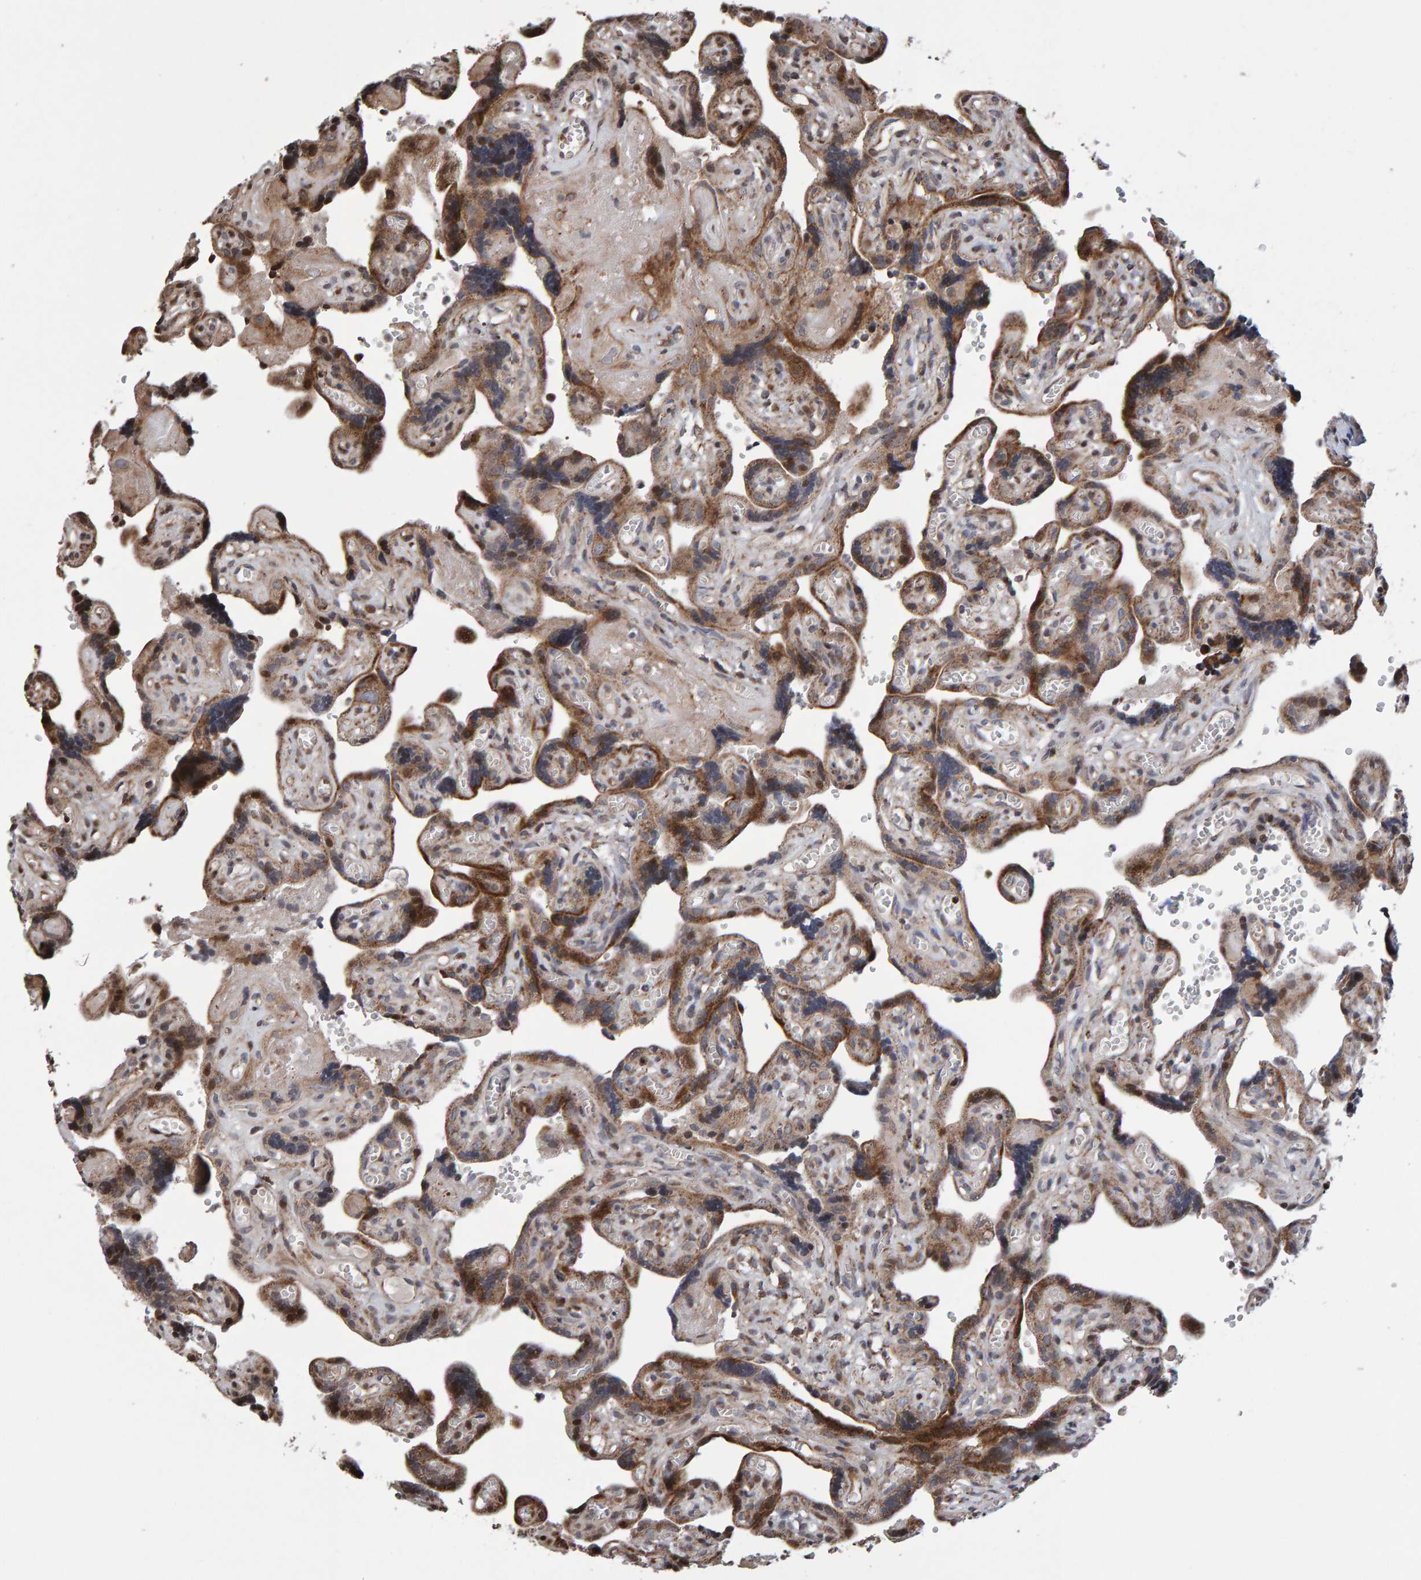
{"staining": {"intensity": "moderate", "quantity": ">75%", "location": "cytoplasmic/membranous"}, "tissue": "placenta", "cell_type": "Trophoblastic cells", "image_type": "normal", "snomed": [{"axis": "morphology", "description": "Normal tissue, NOS"}, {"axis": "topography", "description": "Placenta"}], "caption": "Placenta stained with immunohistochemistry shows moderate cytoplasmic/membranous staining in about >75% of trophoblastic cells.", "gene": "PECR", "patient": {"sex": "female", "age": 30}}